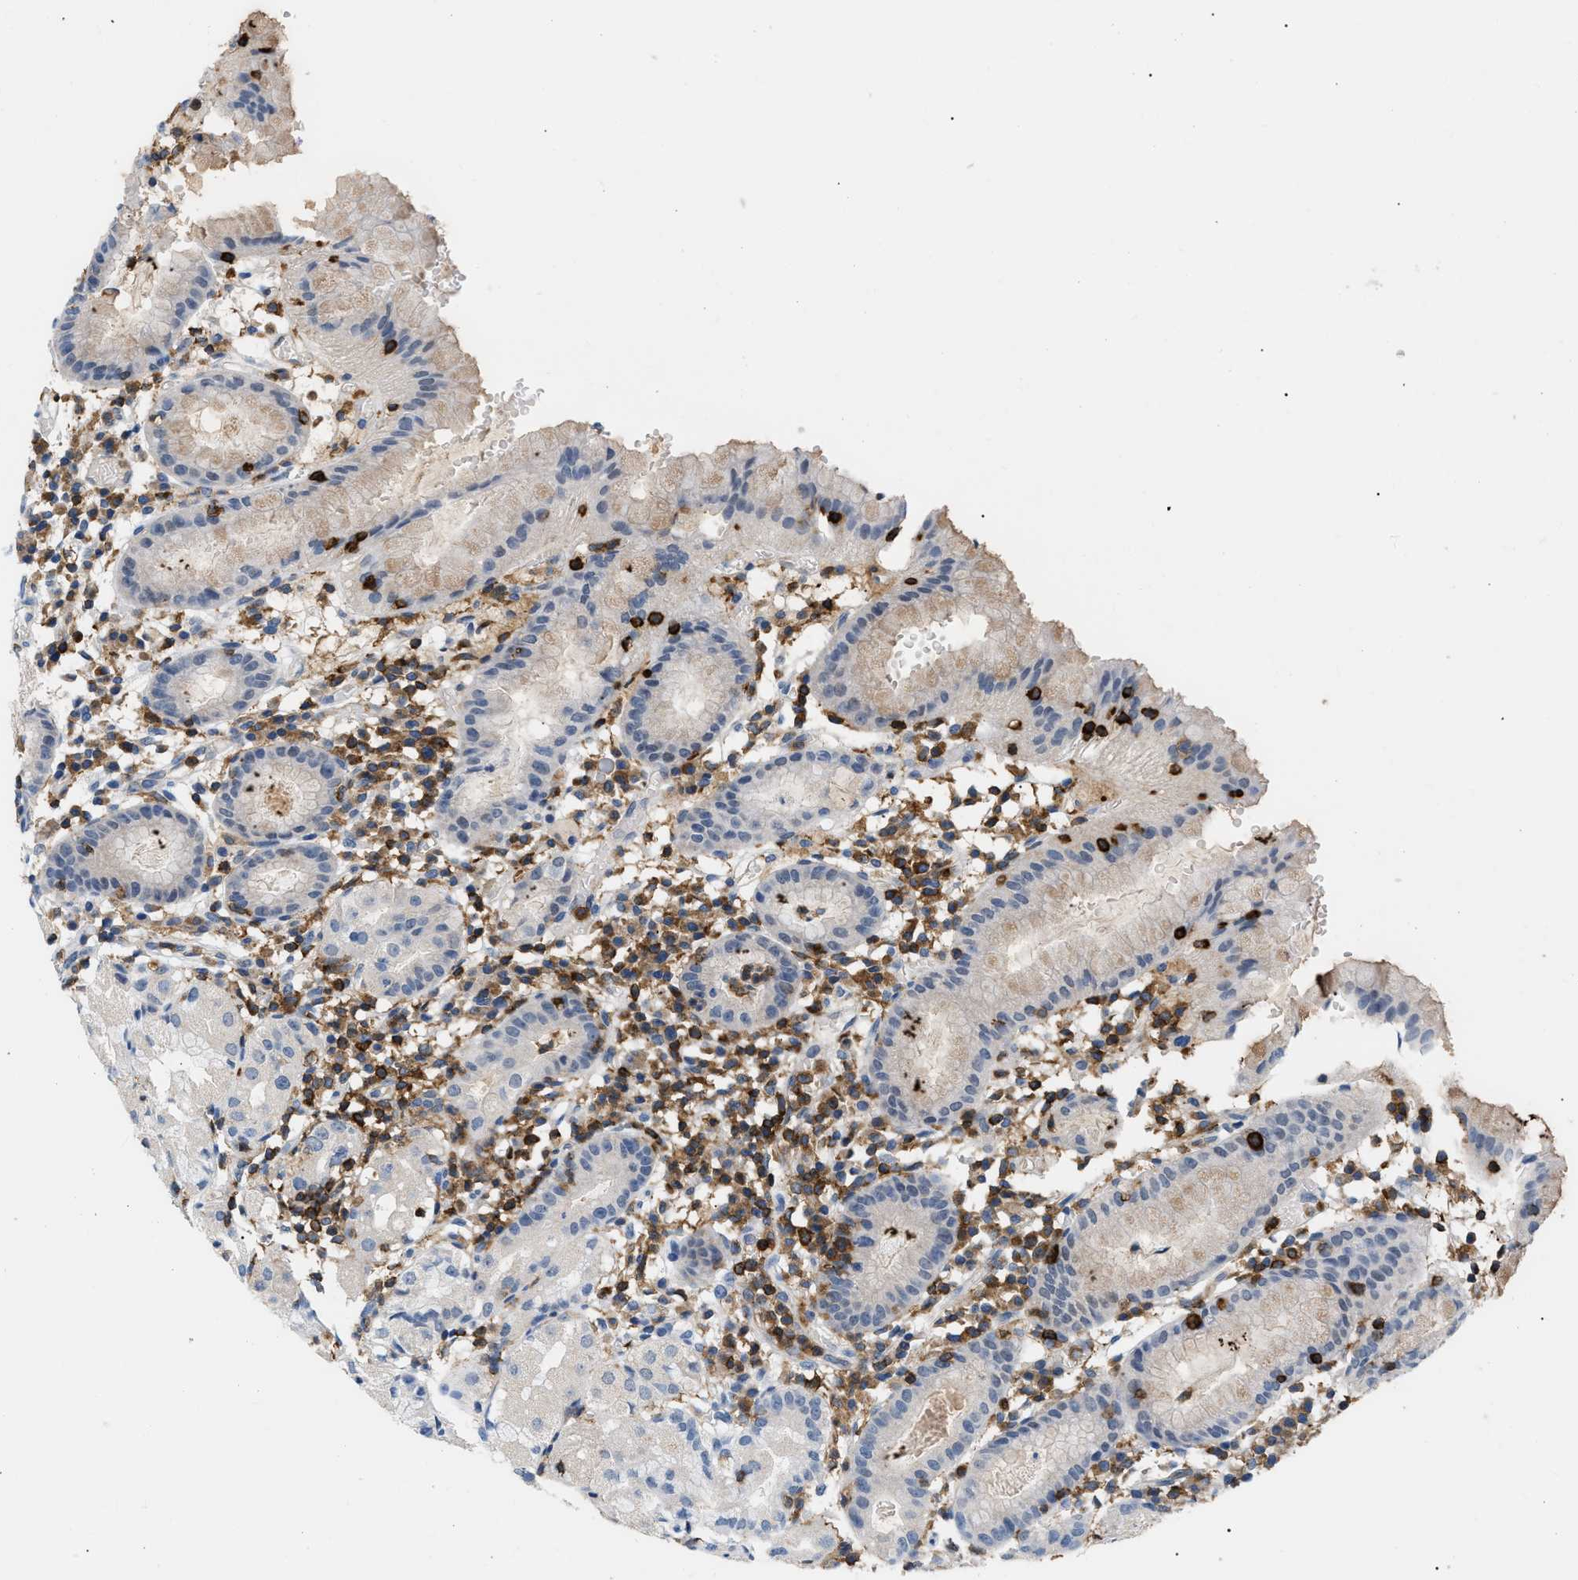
{"staining": {"intensity": "weak", "quantity": "<25%", "location": "cytoplasmic/membranous"}, "tissue": "stomach", "cell_type": "Glandular cells", "image_type": "normal", "snomed": [{"axis": "morphology", "description": "Normal tissue, NOS"}, {"axis": "topography", "description": "Stomach"}, {"axis": "topography", "description": "Stomach, lower"}], "caption": "Immunohistochemistry (IHC) micrograph of normal stomach: human stomach stained with DAB (3,3'-diaminobenzidine) reveals no significant protein expression in glandular cells.", "gene": "INPP5D", "patient": {"sex": "female", "age": 75}}